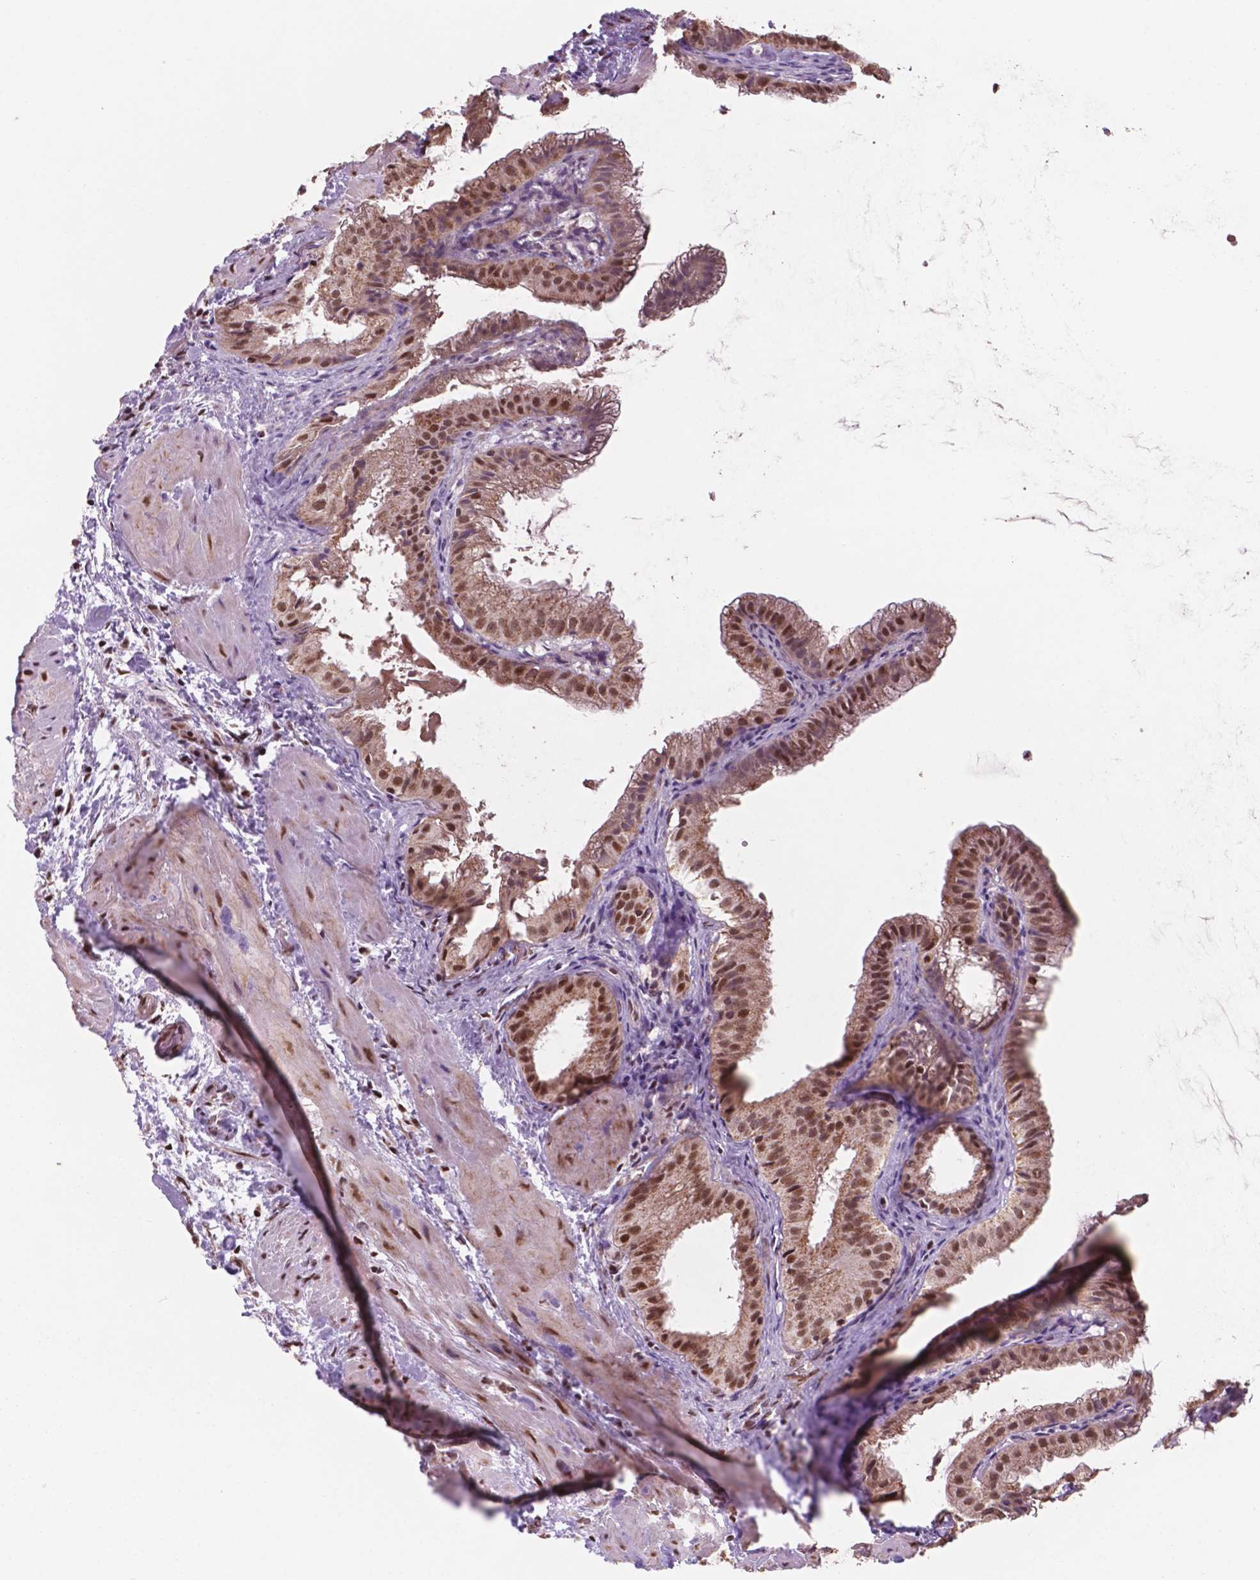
{"staining": {"intensity": "moderate", "quantity": ">75%", "location": "cytoplasmic/membranous,nuclear"}, "tissue": "gallbladder", "cell_type": "Glandular cells", "image_type": "normal", "snomed": [{"axis": "morphology", "description": "Normal tissue, NOS"}, {"axis": "topography", "description": "Gallbladder"}], "caption": "Protein staining by immunohistochemistry (IHC) shows moderate cytoplasmic/membranous,nuclear expression in approximately >75% of glandular cells in benign gallbladder. The protein of interest is stained brown, and the nuclei are stained in blue (DAB IHC with brightfield microscopy, high magnification).", "gene": "NDUFA10", "patient": {"sex": "male", "age": 70}}